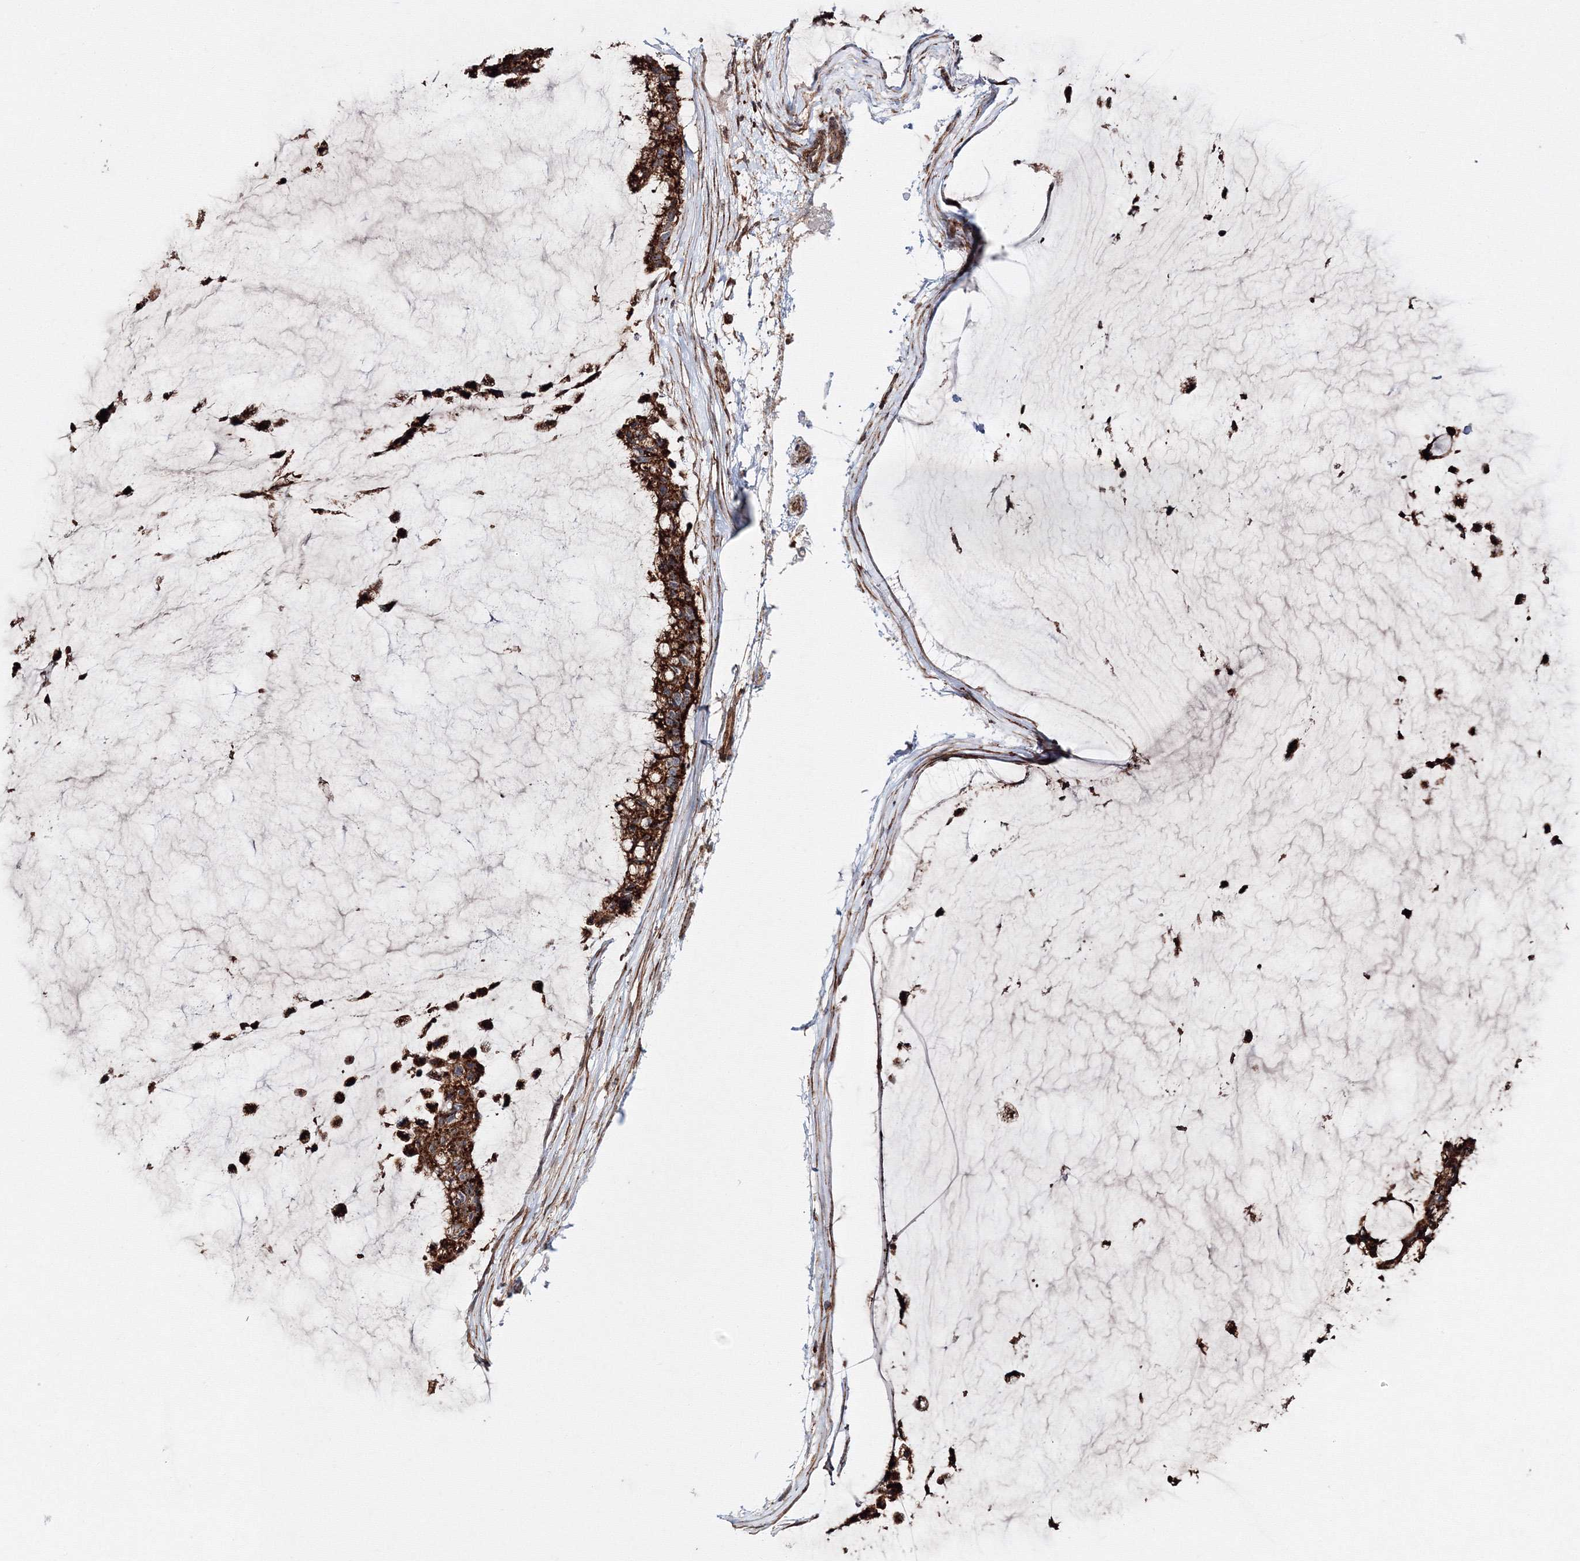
{"staining": {"intensity": "strong", "quantity": ">75%", "location": "cytoplasmic/membranous"}, "tissue": "ovarian cancer", "cell_type": "Tumor cells", "image_type": "cancer", "snomed": [{"axis": "morphology", "description": "Cystadenocarcinoma, mucinous, NOS"}, {"axis": "topography", "description": "Ovary"}], "caption": "Ovarian cancer stained for a protein displays strong cytoplasmic/membranous positivity in tumor cells.", "gene": "DDO", "patient": {"sex": "female", "age": 39}}